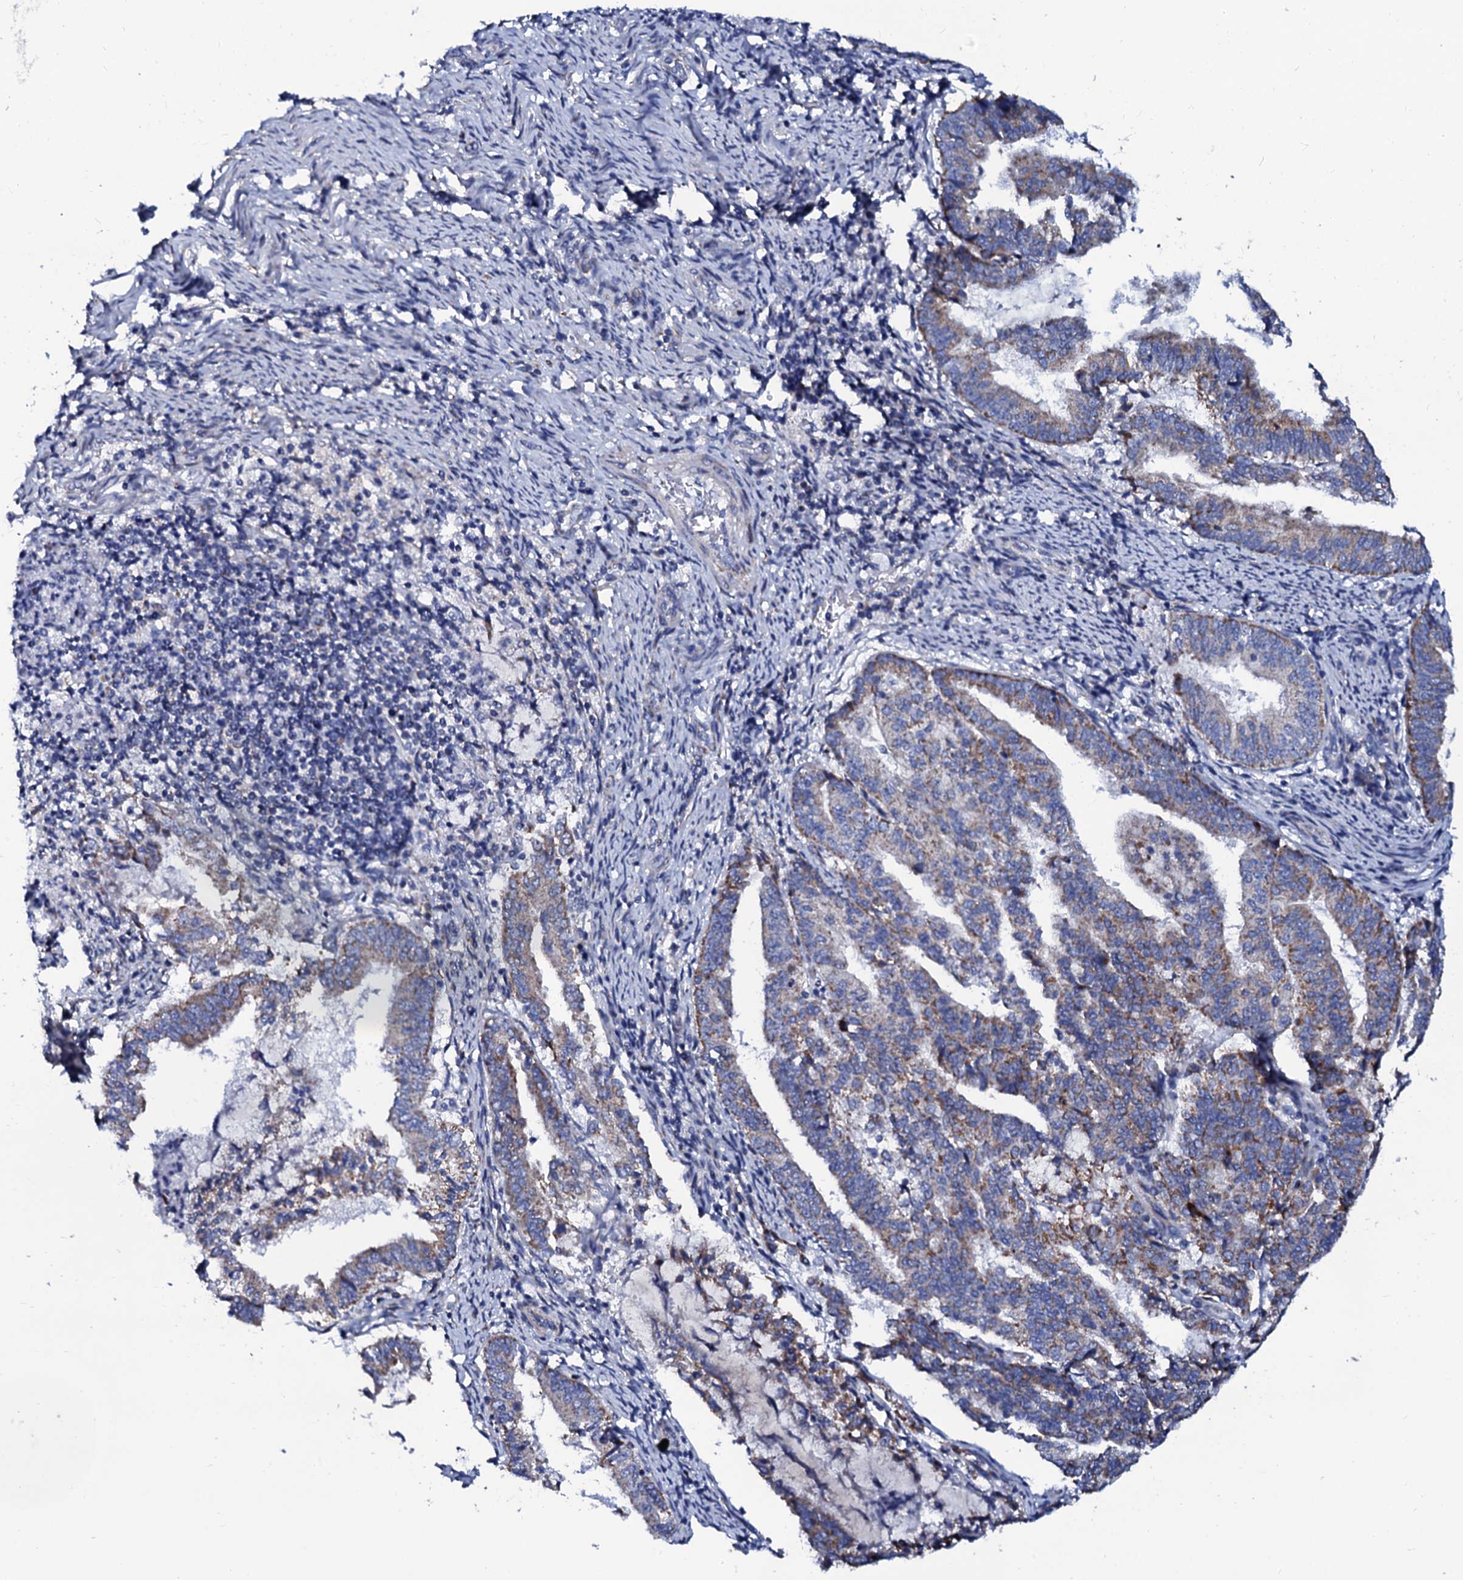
{"staining": {"intensity": "moderate", "quantity": ">75%", "location": "cytoplasmic/membranous"}, "tissue": "endometrial cancer", "cell_type": "Tumor cells", "image_type": "cancer", "snomed": [{"axis": "morphology", "description": "Adenocarcinoma, NOS"}, {"axis": "topography", "description": "Endometrium"}], "caption": "Immunohistochemistry micrograph of neoplastic tissue: human endometrial adenocarcinoma stained using IHC displays medium levels of moderate protein expression localized specifically in the cytoplasmic/membranous of tumor cells, appearing as a cytoplasmic/membranous brown color.", "gene": "SLC37A4", "patient": {"sex": "female", "age": 80}}